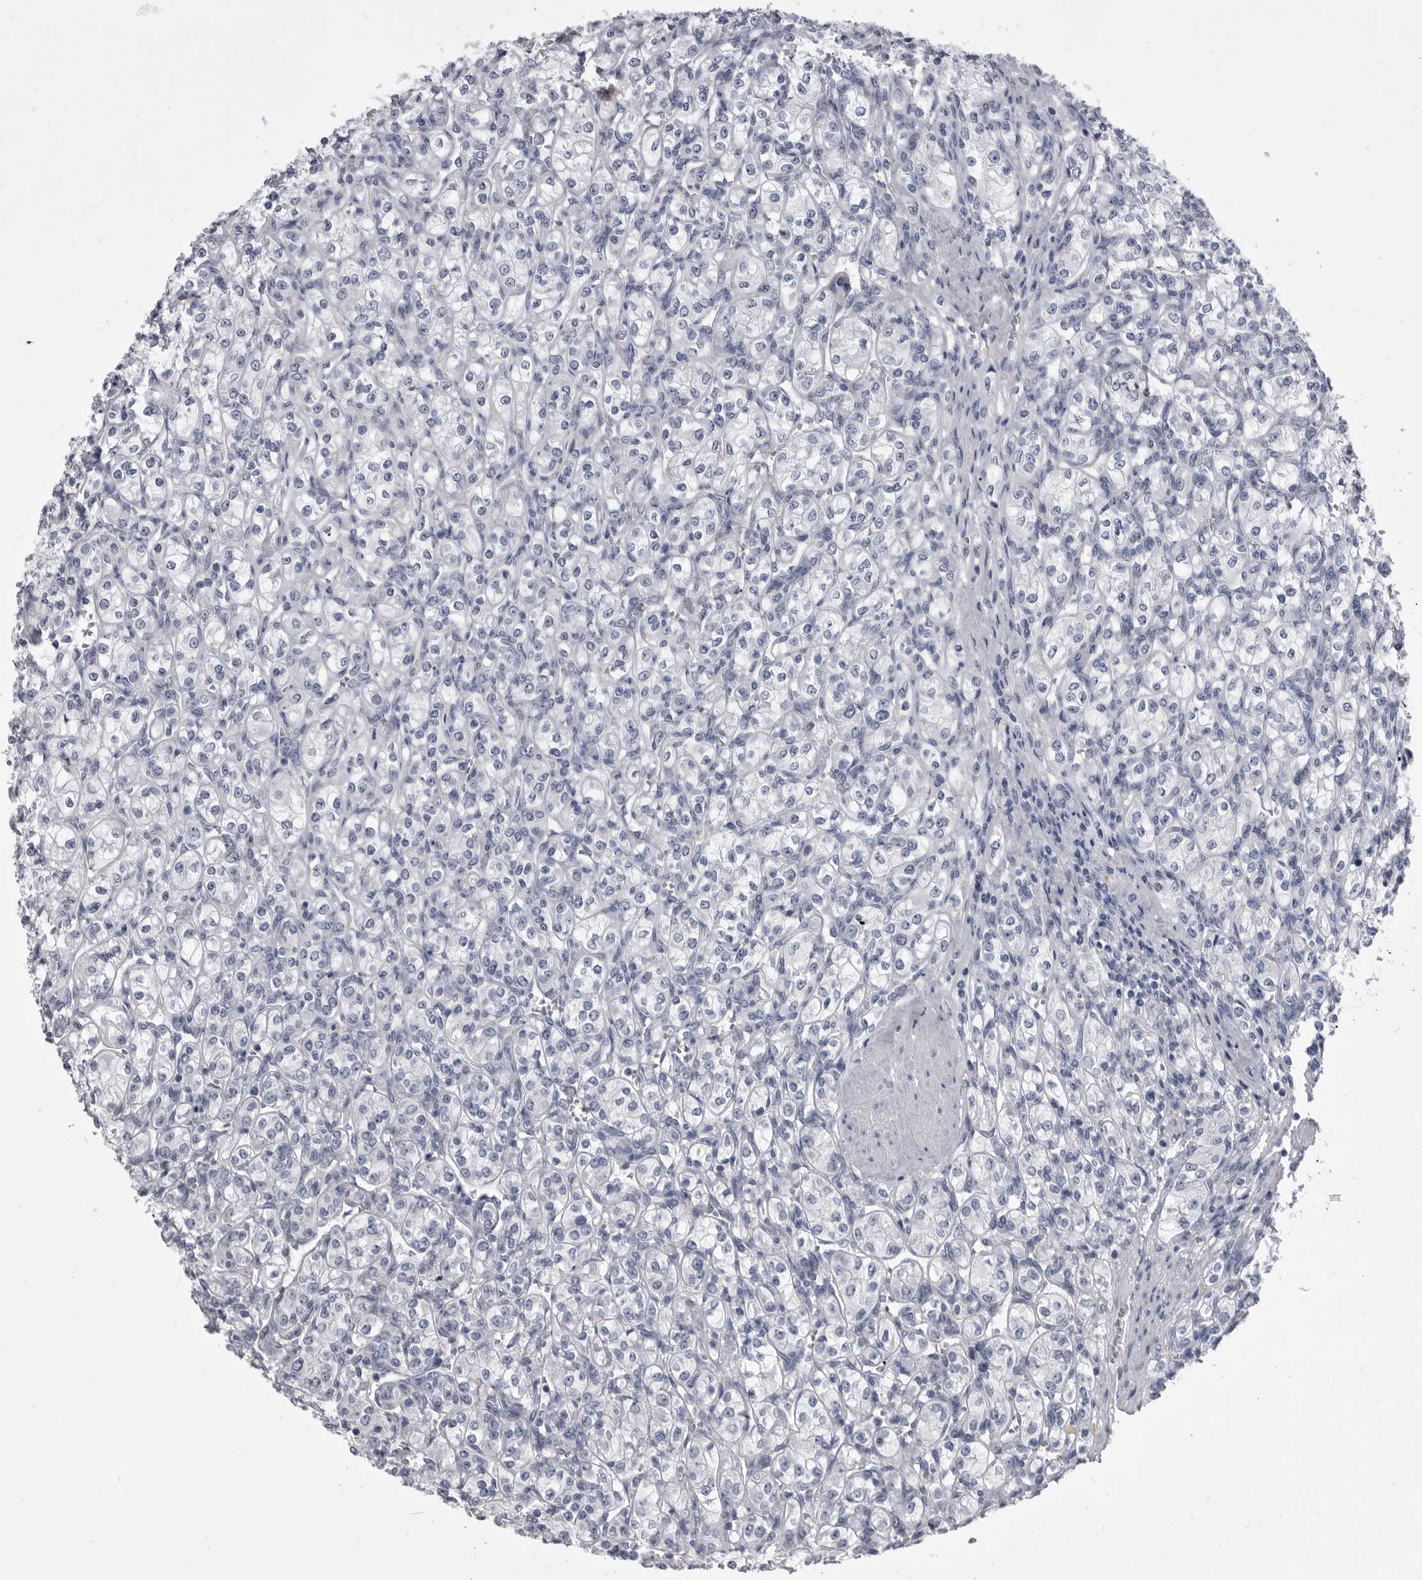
{"staining": {"intensity": "negative", "quantity": "none", "location": "none"}, "tissue": "renal cancer", "cell_type": "Tumor cells", "image_type": "cancer", "snomed": [{"axis": "morphology", "description": "Adenocarcinoma, NOS"}, {"axis": "topography", "description": "Kidney"}], "caption": "Protein analysis of renal cancer (adenocarcinoma) exhibits no significant staining in tumor cells.", "gene": "ANK2", "patient": {"sex": "male", "age": 77}}